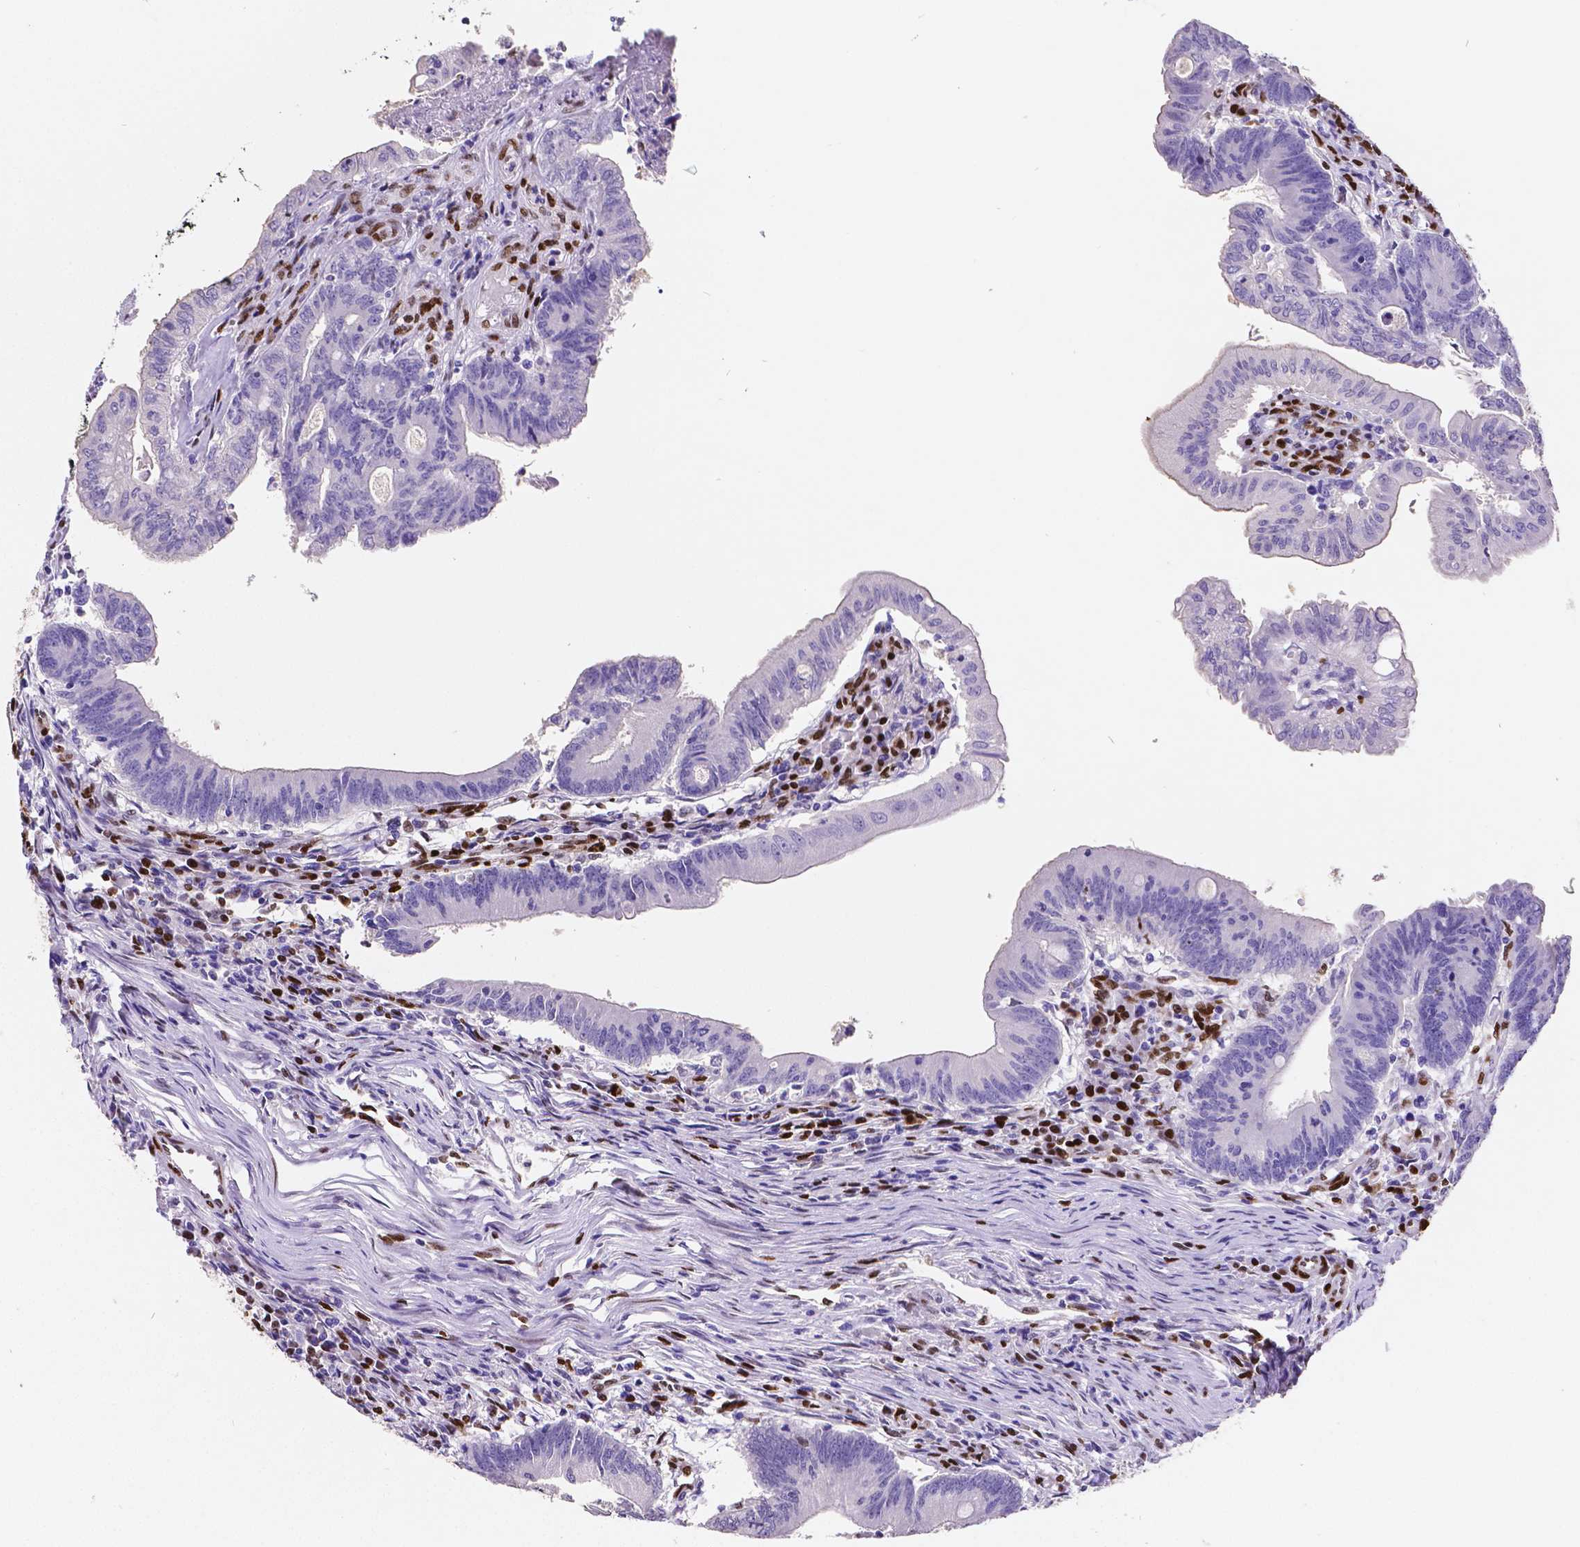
{"staining": {"intensity": "negative", "quantity": "none", "location": "none"}, "tissue": "colorectal cancer", "cell_type": "Tumor cells", "image_type": "cancer", "snomed": [{"axis": "morphology", "description": "Adenocarcinoma, NOS"}, {"axis": "topography", "description": "Colon"}], "caption": "Human colorectal cancer stained for a protein using immunohistochemistry shows no positivity in tumor cells.", "gene": "MEF2C", "patient": {"sex": "female", "age": 70}}